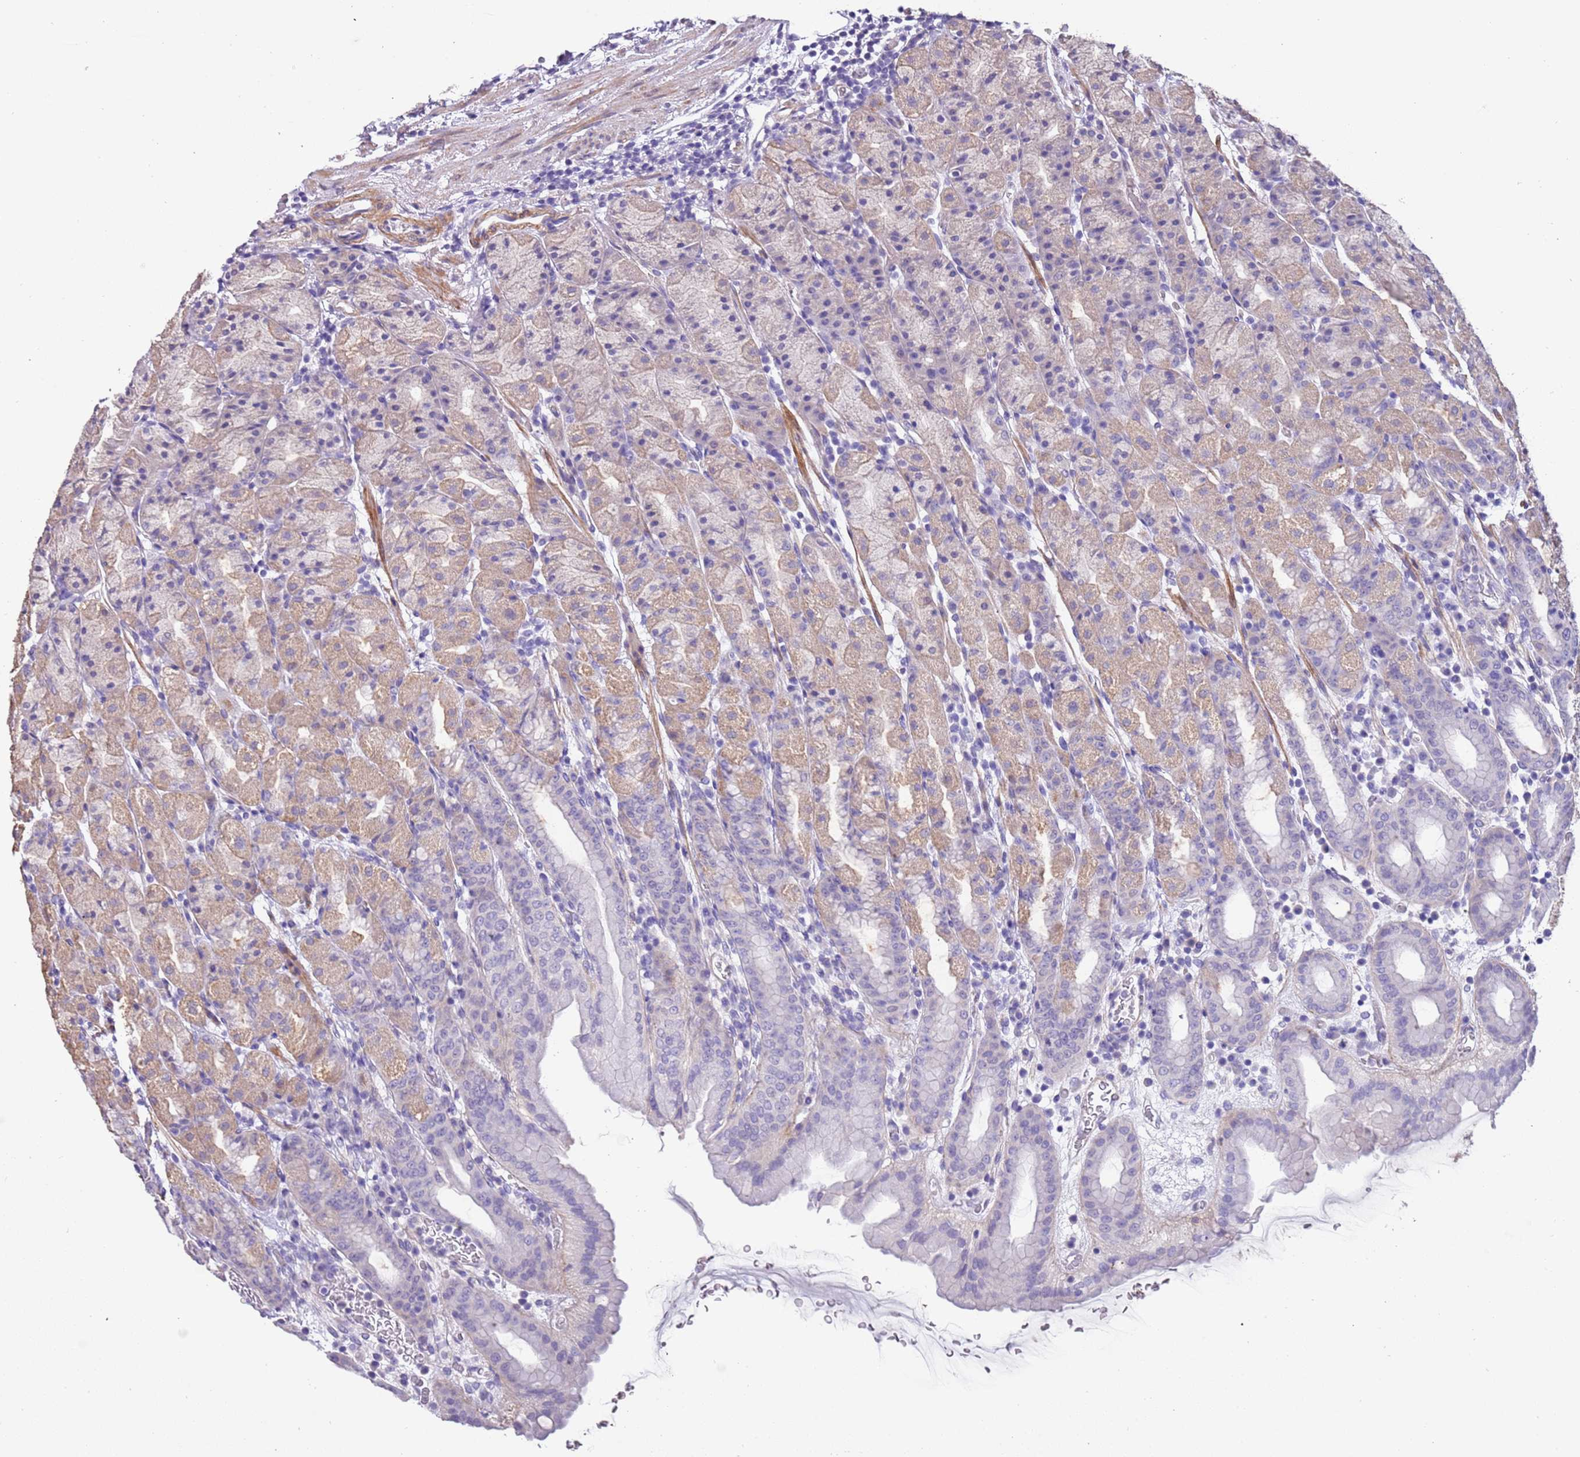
{"staining": {"intensity": "weak", "quantity": "25%-75%", "location": "cytoplasmic/membranous"}, "tissue": "stomach", "cell_type": "Glandular cells", "image_type": "normal", "snomed": [{"axis": "morphology", "description": "Normal tissue, NOS"}, {"axis": "topography", "description": "Stomach, upper"}], "caption": "Unremarkable stomach demonstrates weak cytoplasmic/membranous positivity in approximately 25%-75% of glandular cells, visualized by immunohistochemistry.", "gene": "PCGF2", "patient": {"sex": "male", "age": 68}}